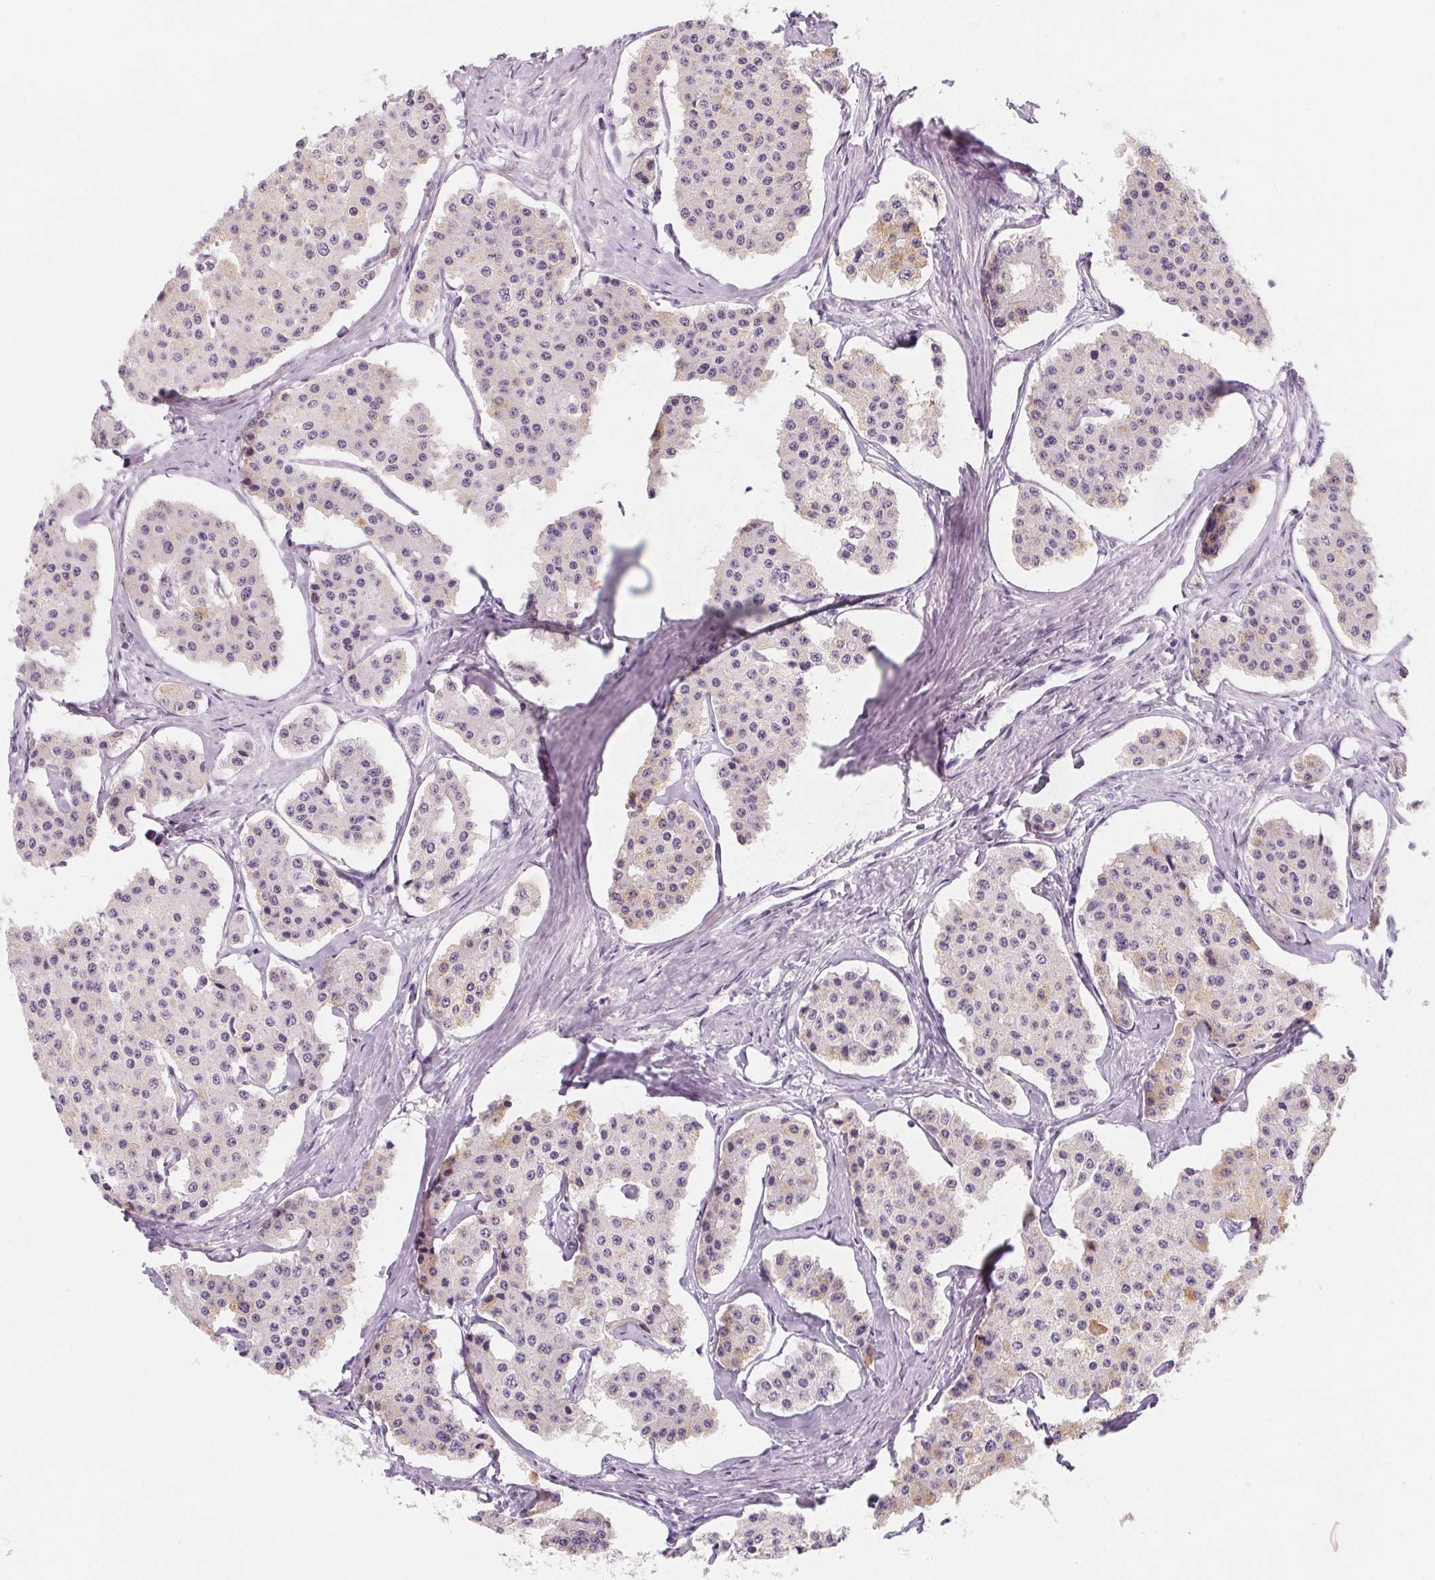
{"staining": {"intensity": "negative", "quantity": "none", "location": "none"}, "tissue": "carcinoid", "cell_type": "Tumor cells", "image_type": "cancer", "snomed": [{"axis": "morphology", "description": "Carcinoid, malignant, NOS"}, {"axis": "topography", "description": "Small intestine"}], "caption": "Immunohistochemistry histopathology image of human carcinoid stained for a protein (brown), which shows no staining in tumor cells.", "gene": "DBX2", "patient": {"sex": "female", "age": 65}}